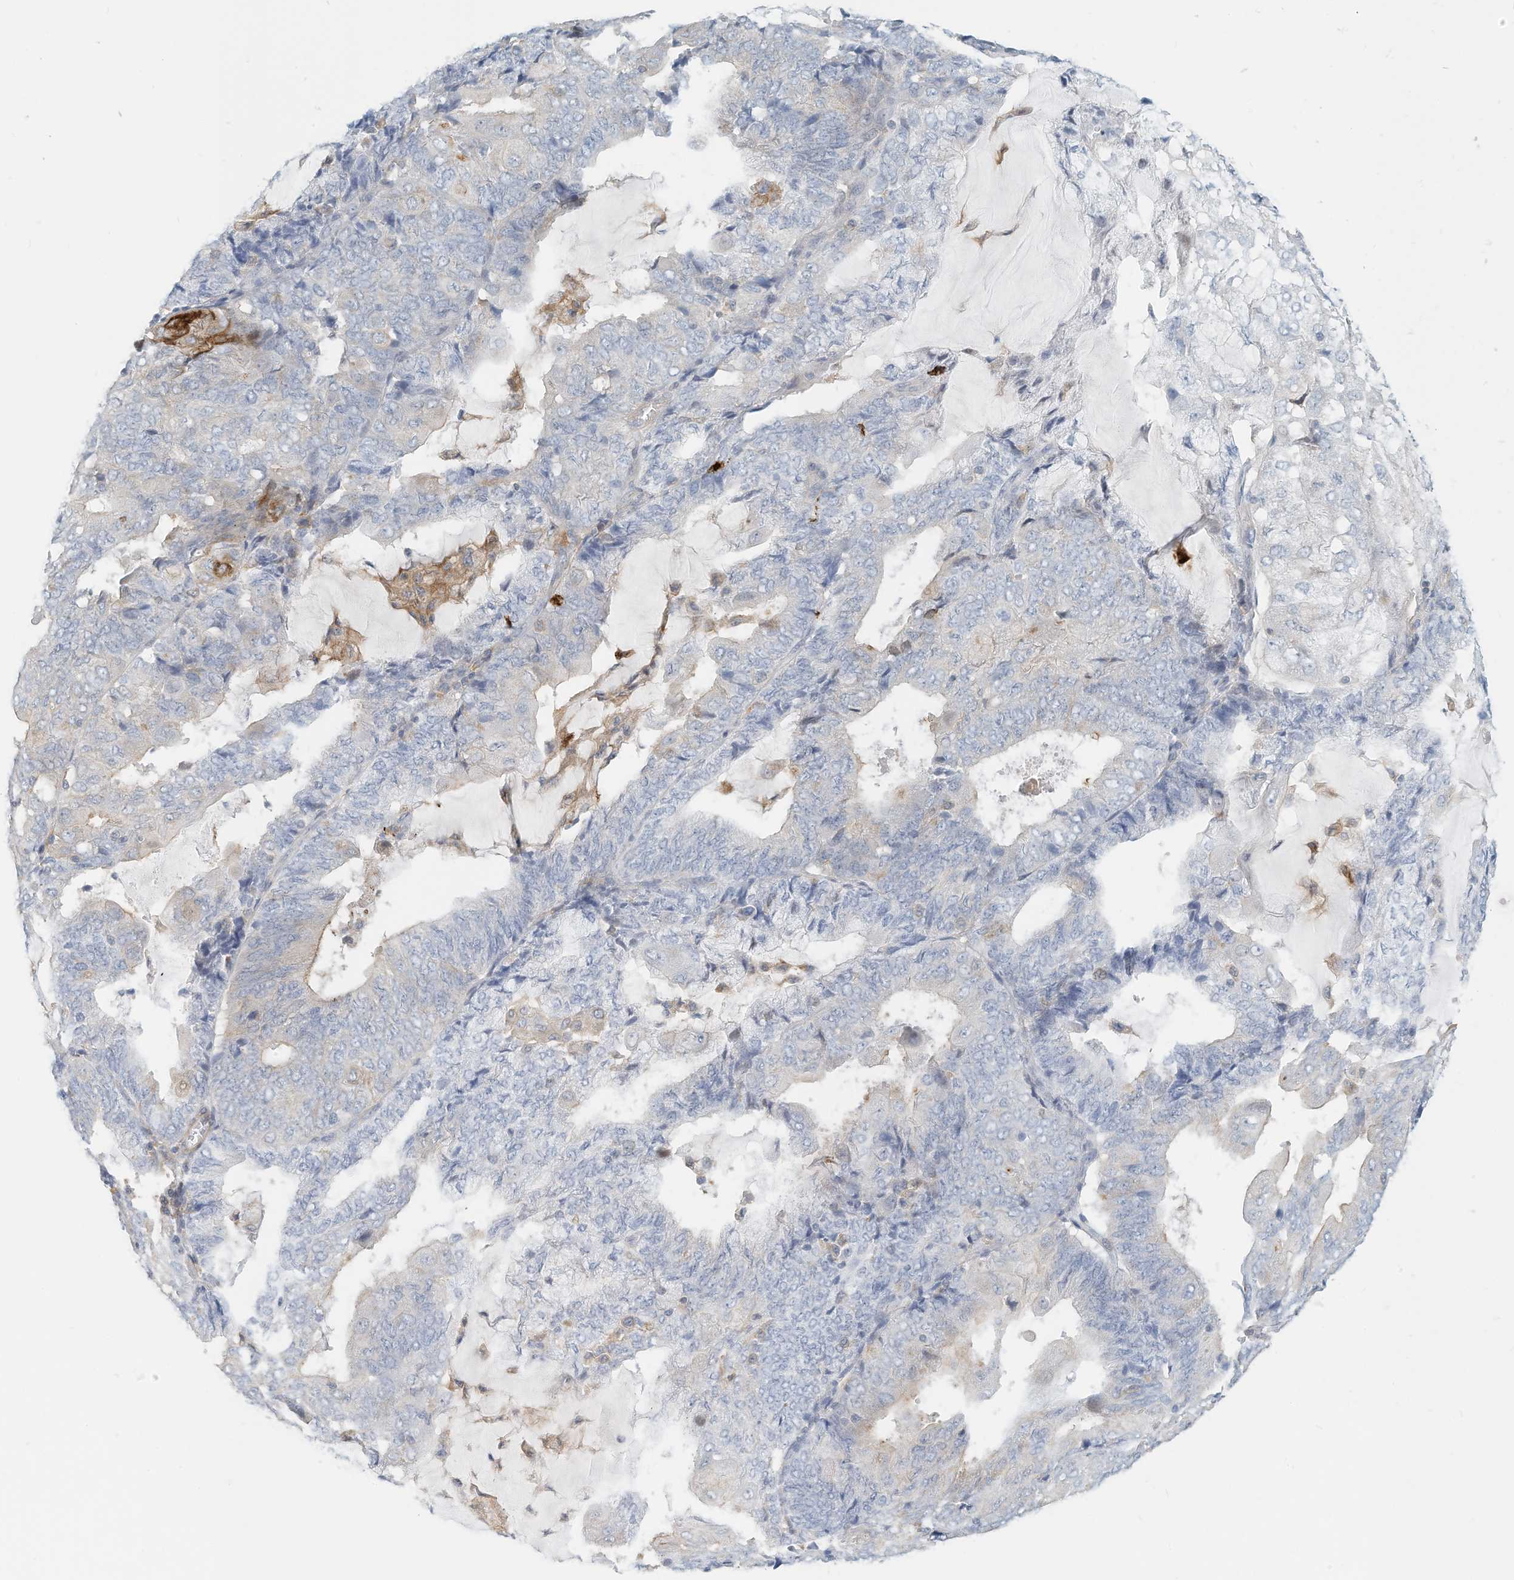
{"staining": {"intensity": "negative", "quantity": "none", "location": "none"}, "tissue": "endometrial cancer", "cell_type": "Tumor cells", "image_type": "cancer", "snomed": [{"axis": "morphology", "description": "Adenocarcinoma, NOS"}, {"axis": "topography", "description": "Endometrium"}], "caption": "Immunohistochemistry histopathology image of endometrial cancer stained for a protein (brown), which shows no positivity in tumor cells.", "gene": "MICAL1", "patient": {"sex": "female", "age": 81}}